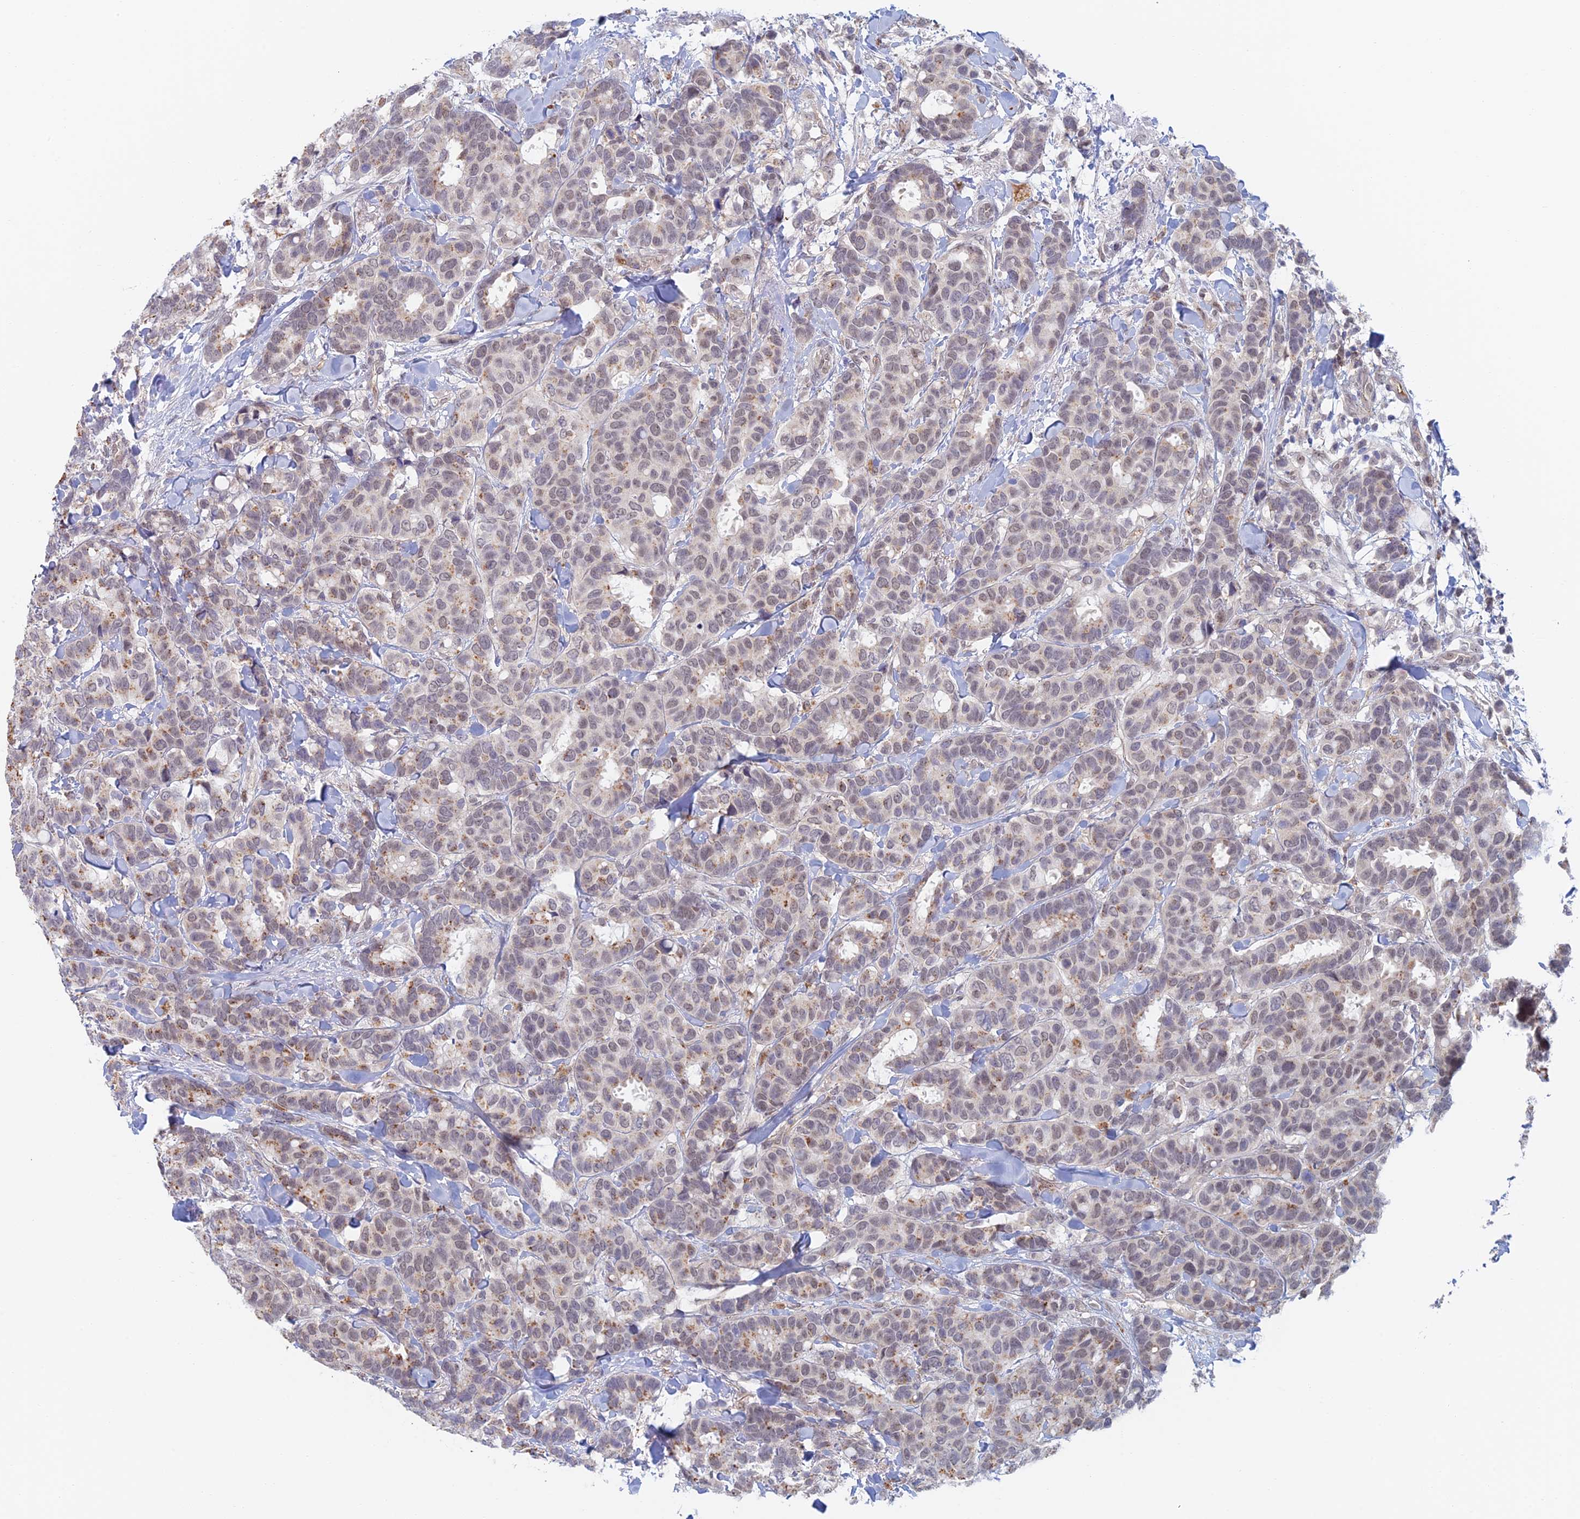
{"staining": {"intensity": "weak", "quantity": "25%-75%", "location": "cytoplasmic/membranous,nuclear"}, "tissue": "breast cancer", "cell_type": "Tumor cells", "image_type": "cancer", "snomed": [{"axis": "morphology", "description": "Normal tissue, NOS"}, {"axis": "morphology", "description": "Duct carcinoma"}, {"axis": "topography", "description": "Breast"}], "caption": "Breast infiltrating ductal carcinoma stained for a protein (brown) exhibits weak cytoplasmic/membranous and nuclear positive positivity in about 25%-75% of tumor cells.", "gene": "ZUP1", "patient": {"sex": "female", "age": 87}}